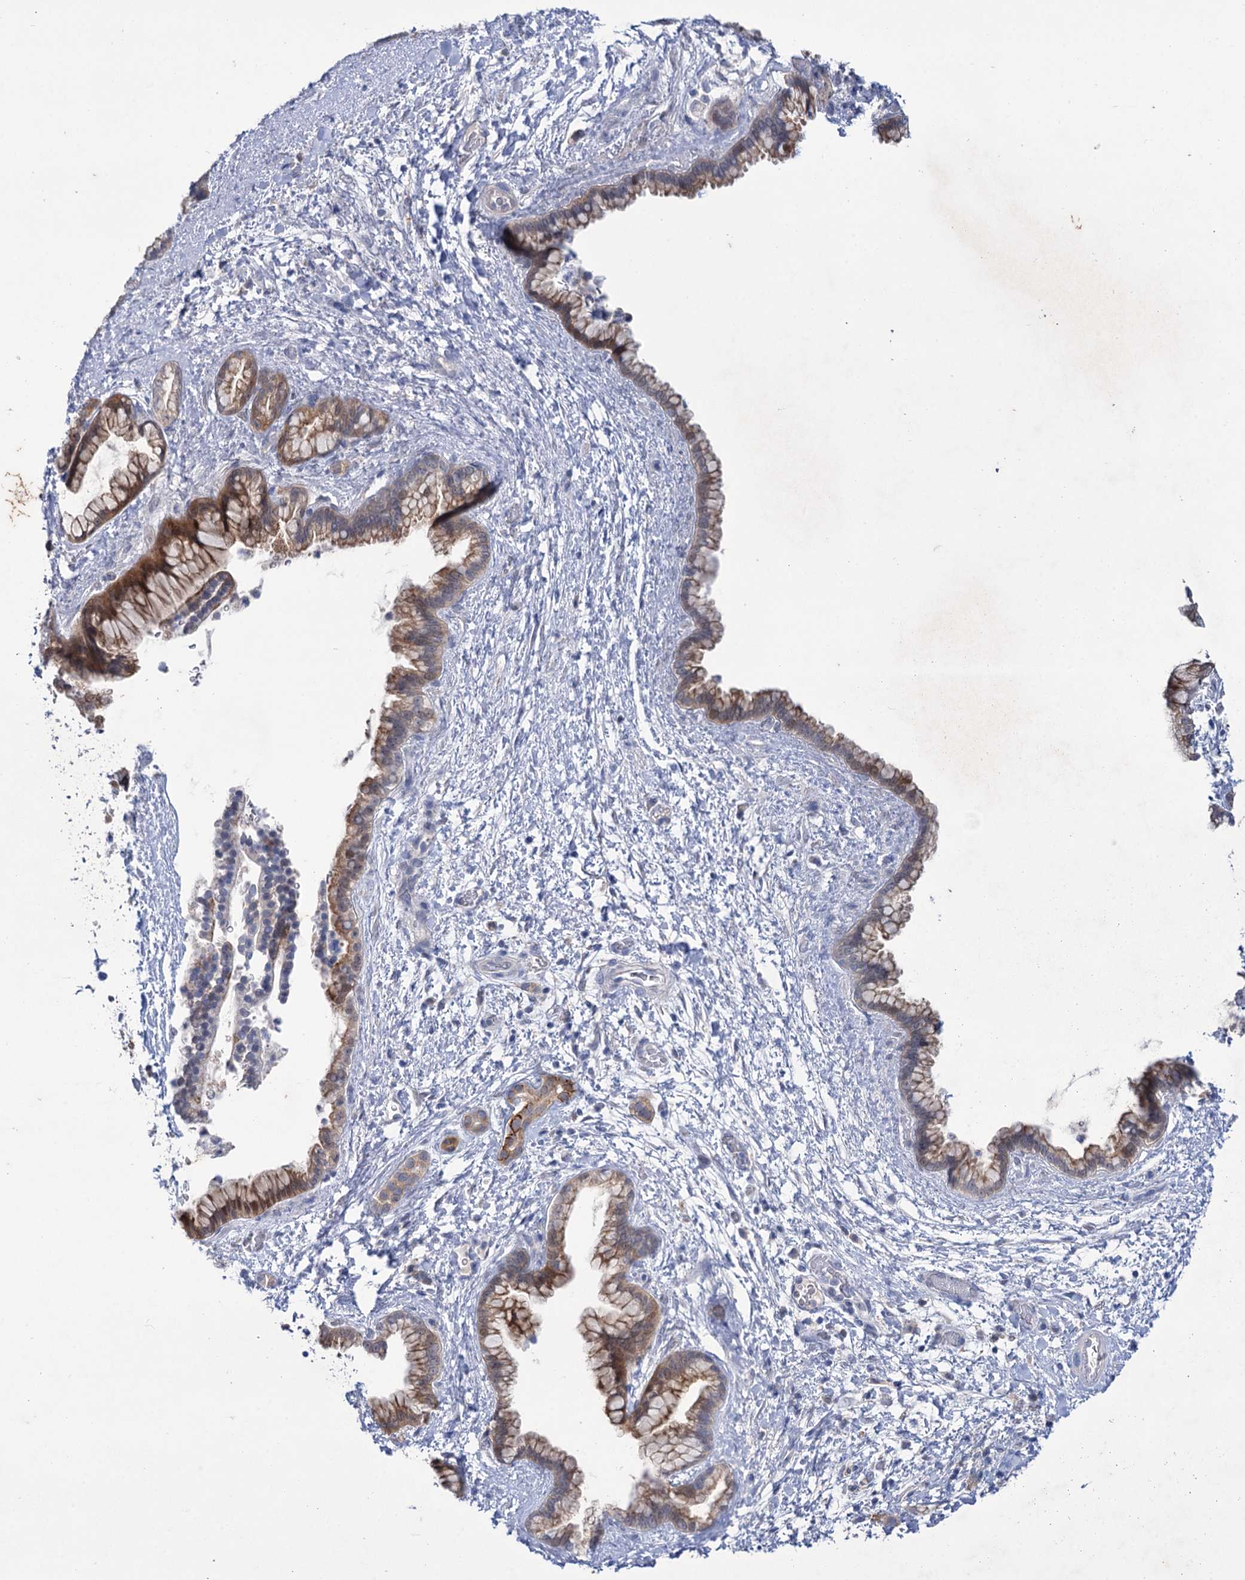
{"staining": {"intensity": "moderate", "quantity": ">75%", "location": "cytoplasmic/membranous,nuclear"}, "tissue": "pancreatic cancer", "cell_type": "Tumor cells", "image_type": "cancer", "snomed": [{"axis": "morphology", "description": "Adenocarcinoma, NOS"}, {"axis": "topography", "description": "Pancreas"}], "caption": "Protein analysis of pancreatic cancer tissue displays moderate cytoplasmic/membranous and nuclear positivity in about >75% of tumor cells.", "gene": "MID1IP1", "patient": {"sex": "female", "age": 78}}